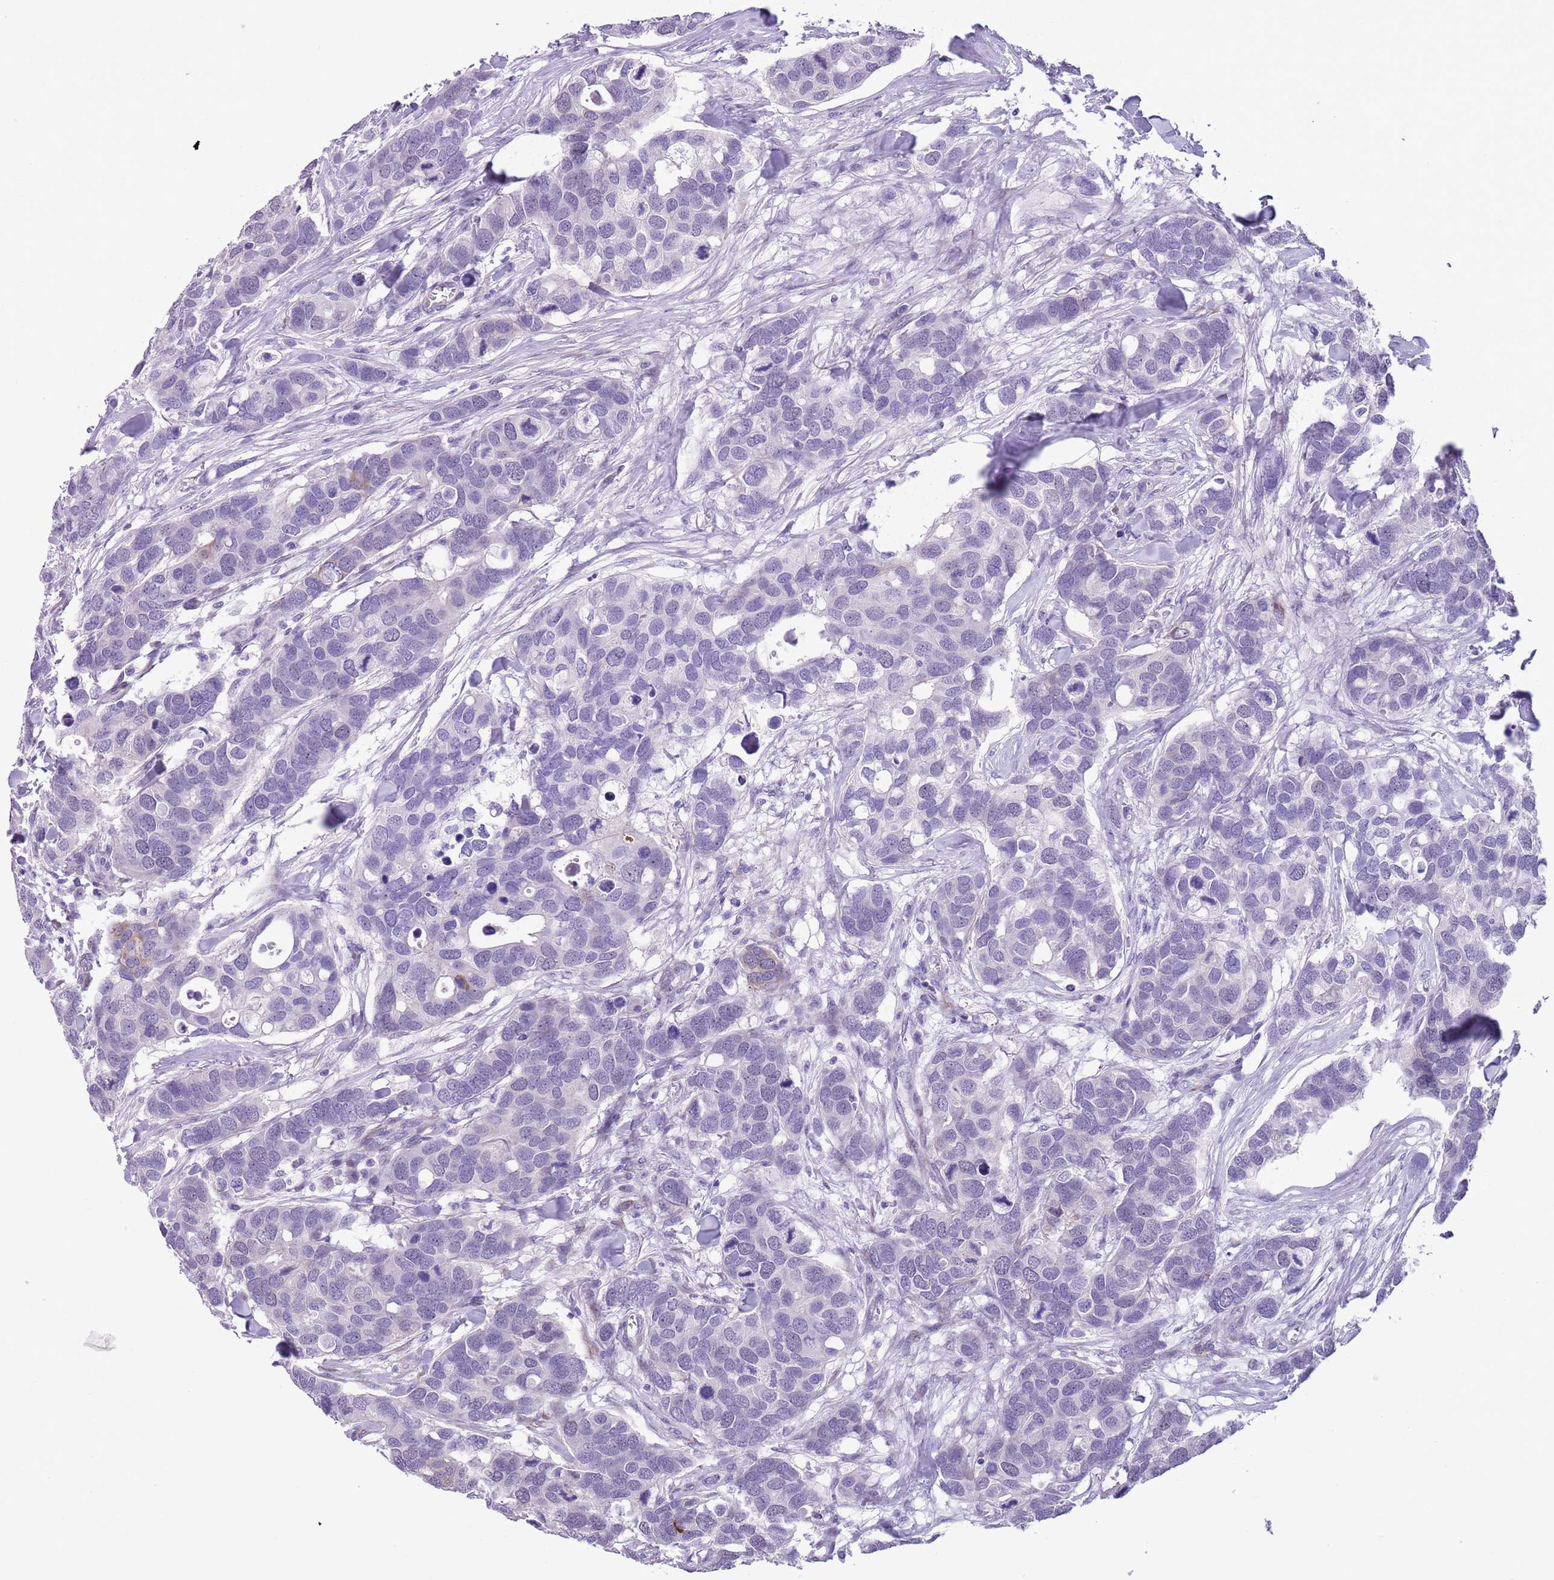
{"staining": {"intensity": "negative", "quantity": "none", "location": "none"}, "tissue": "breast cancer", "cell_type": "Tumor cells", "image_type": "cancer", "snomed": [{"axis": "morphology", "description": "Duct carcinoma"}, {"axis": "topography", "description": "Breast"}], "caption": "Breast cancer (intraductal carcinoma) was stained to show a protein in brown. There is no significant positivity in tumor cells.", "gene": "MRPL32", "patient": {"sex": "female", "age": 83}}